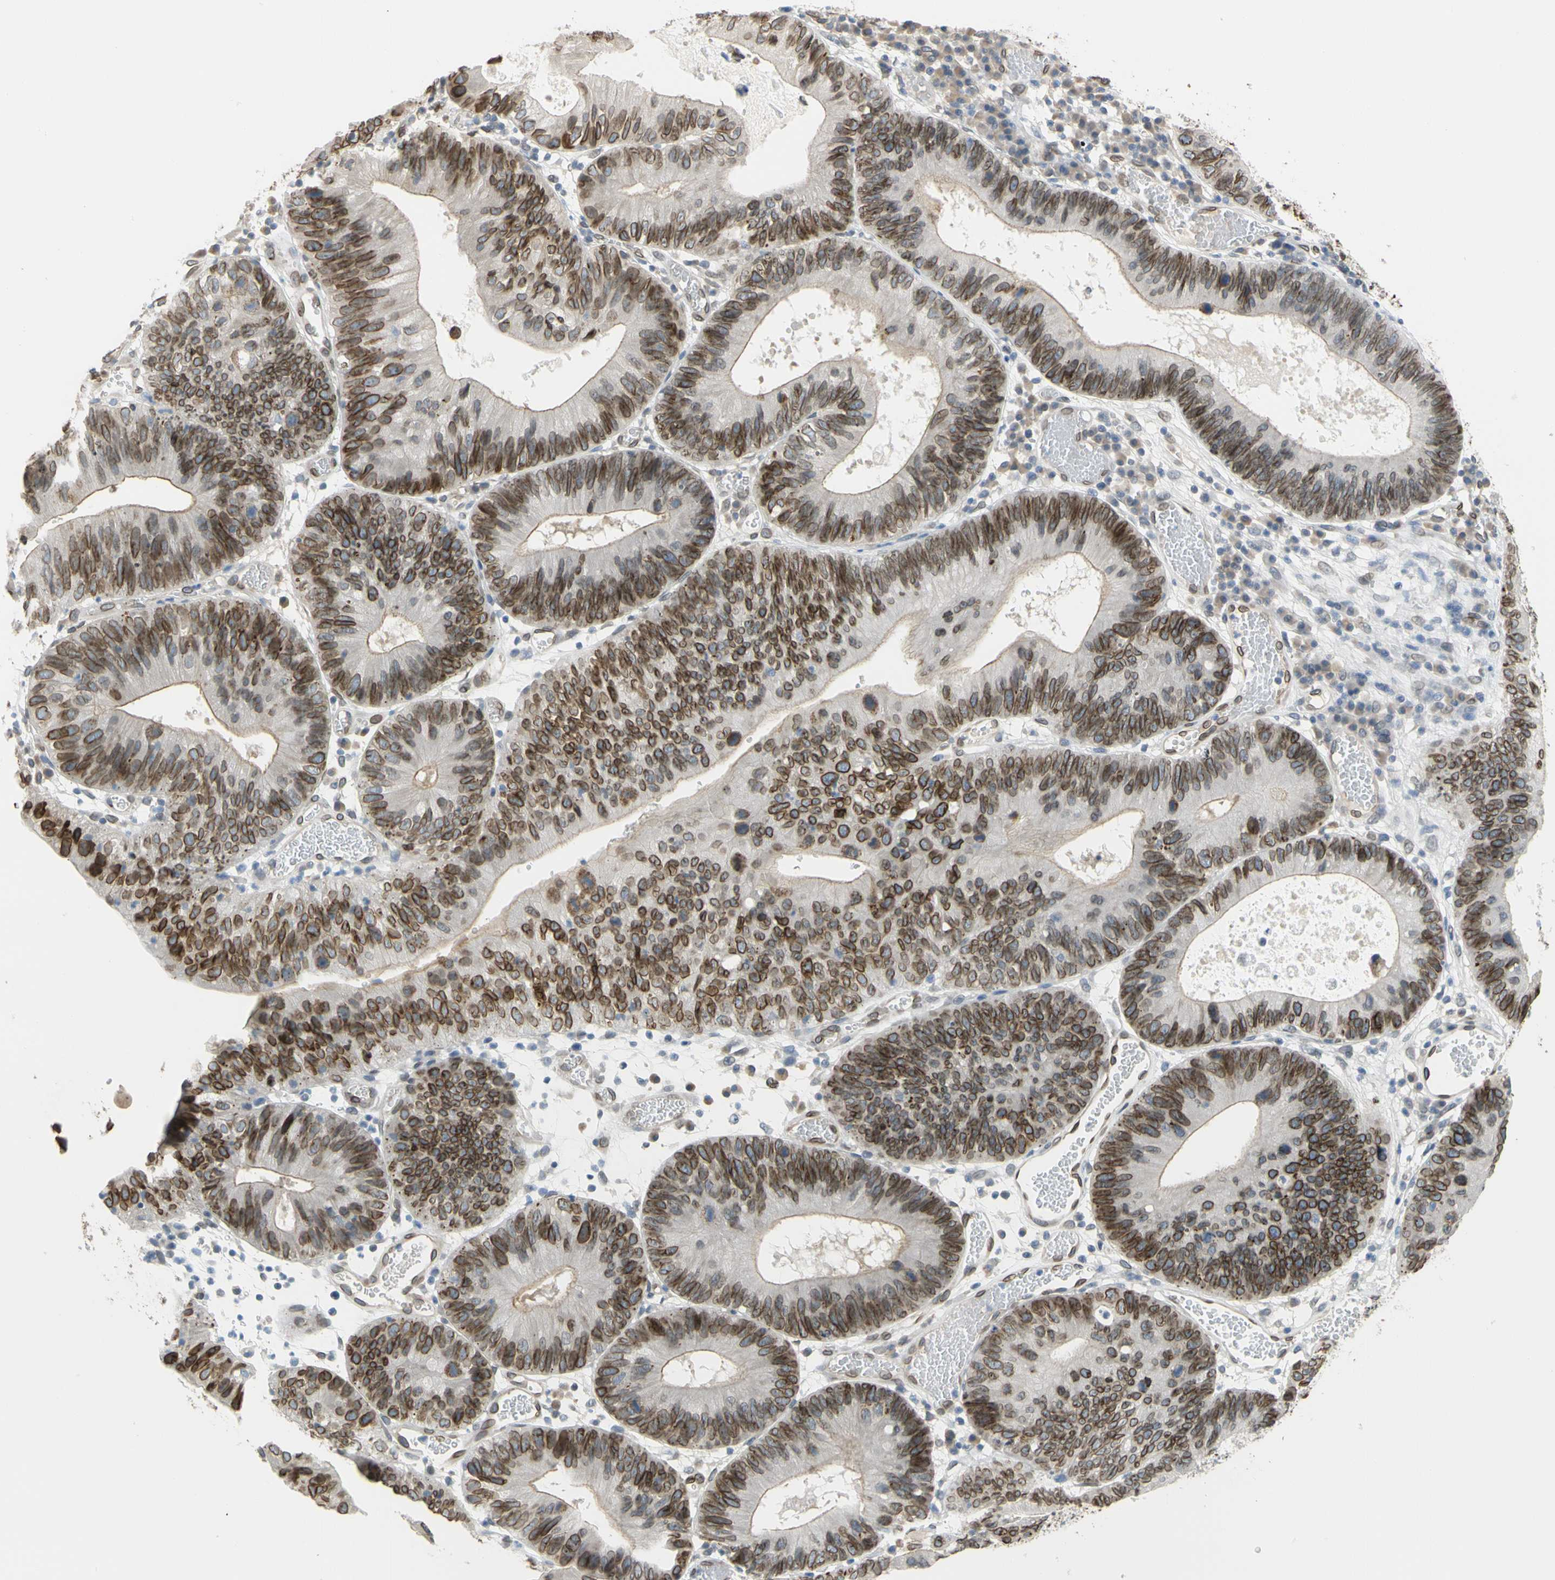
{"staining": {"intensity": "moderate", "quantity": ">75%", "location": "cytoplasmic/membranous,nuclear"}, "tissue": "stomach cancer", "cell_type": "Tumor cells", "image_type": "cancer", "snomed": [{"axis": "morphology", "description": "Adenocarcinoma, NOS"}, {"axis": "topography", "description": "Stomach"}], "caption": "Adenocarcinoma (stomach) was stained to show a protein in brown. There is medium levels of moderate cytoplasmic/membranous and nuclear positivity in approximately >75% of tumor cells. (DAB (3,3'-diaminobenzidine) = brown stain, brightfield microscopy at high magnification).", "gene": "SUN1", "patient": {"sex": "male", "age": 59}}